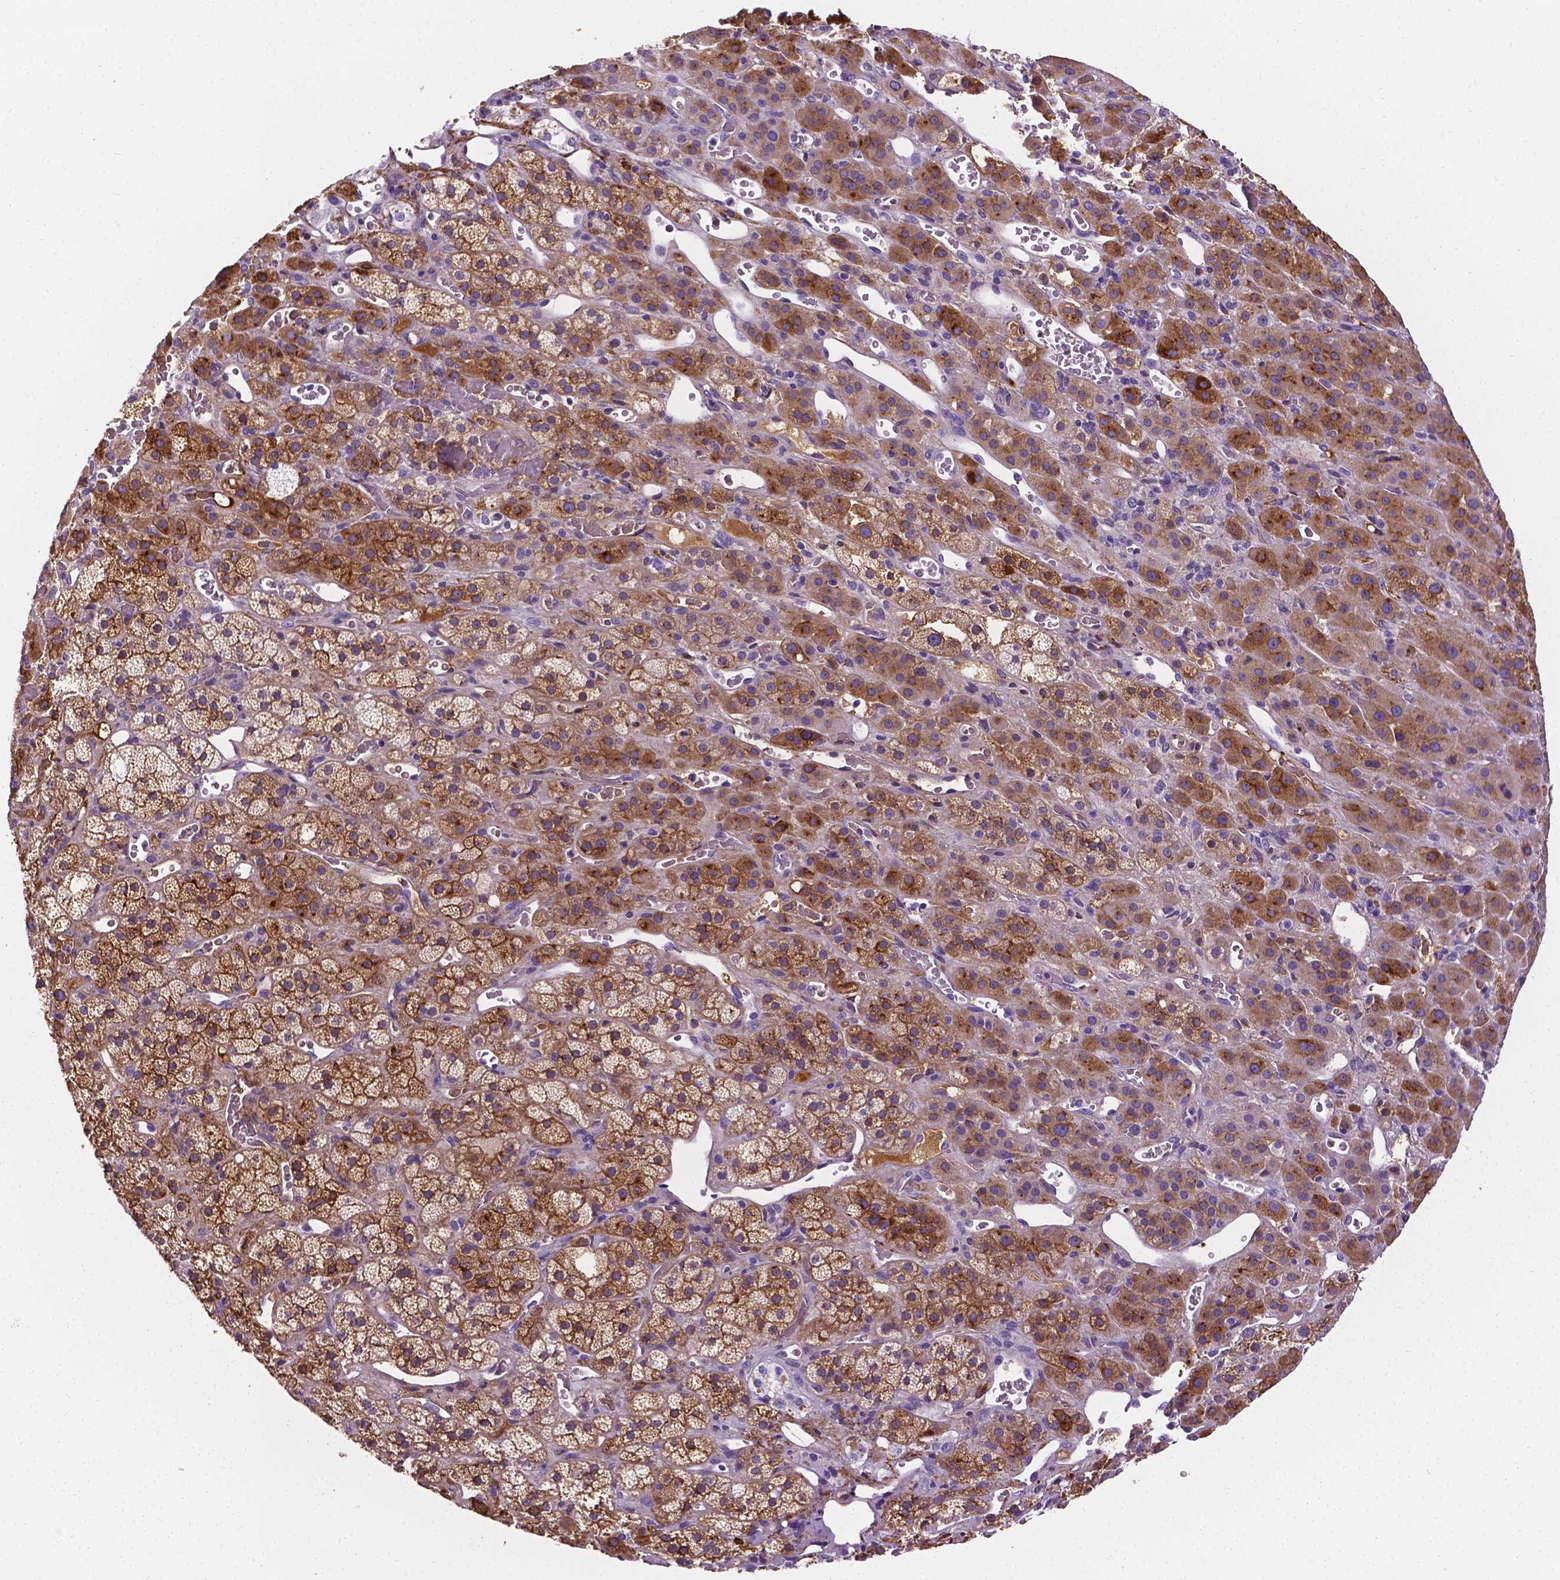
{"staining": {"intensity": "strong", "quantity": ">75%", "location": "cytoplasmic/membranous"}, "tissue": "adrenal gland", "cell_type": "Glandular cells", "image_type": "normal", "snomed": [{"axis": "morphology", "description": "Normal tissue, NOS"}, {"axis": "topography", "description": "Adrenal gland"}], "caption": "This micrograph shows immunohistochemistry staining of normal human adrenal gland, with high strong cytoplasmic/membranous expression in about >75% of glandular cells.", "gene": "APOE", "patient": {"sex": "male", "age": 57}}